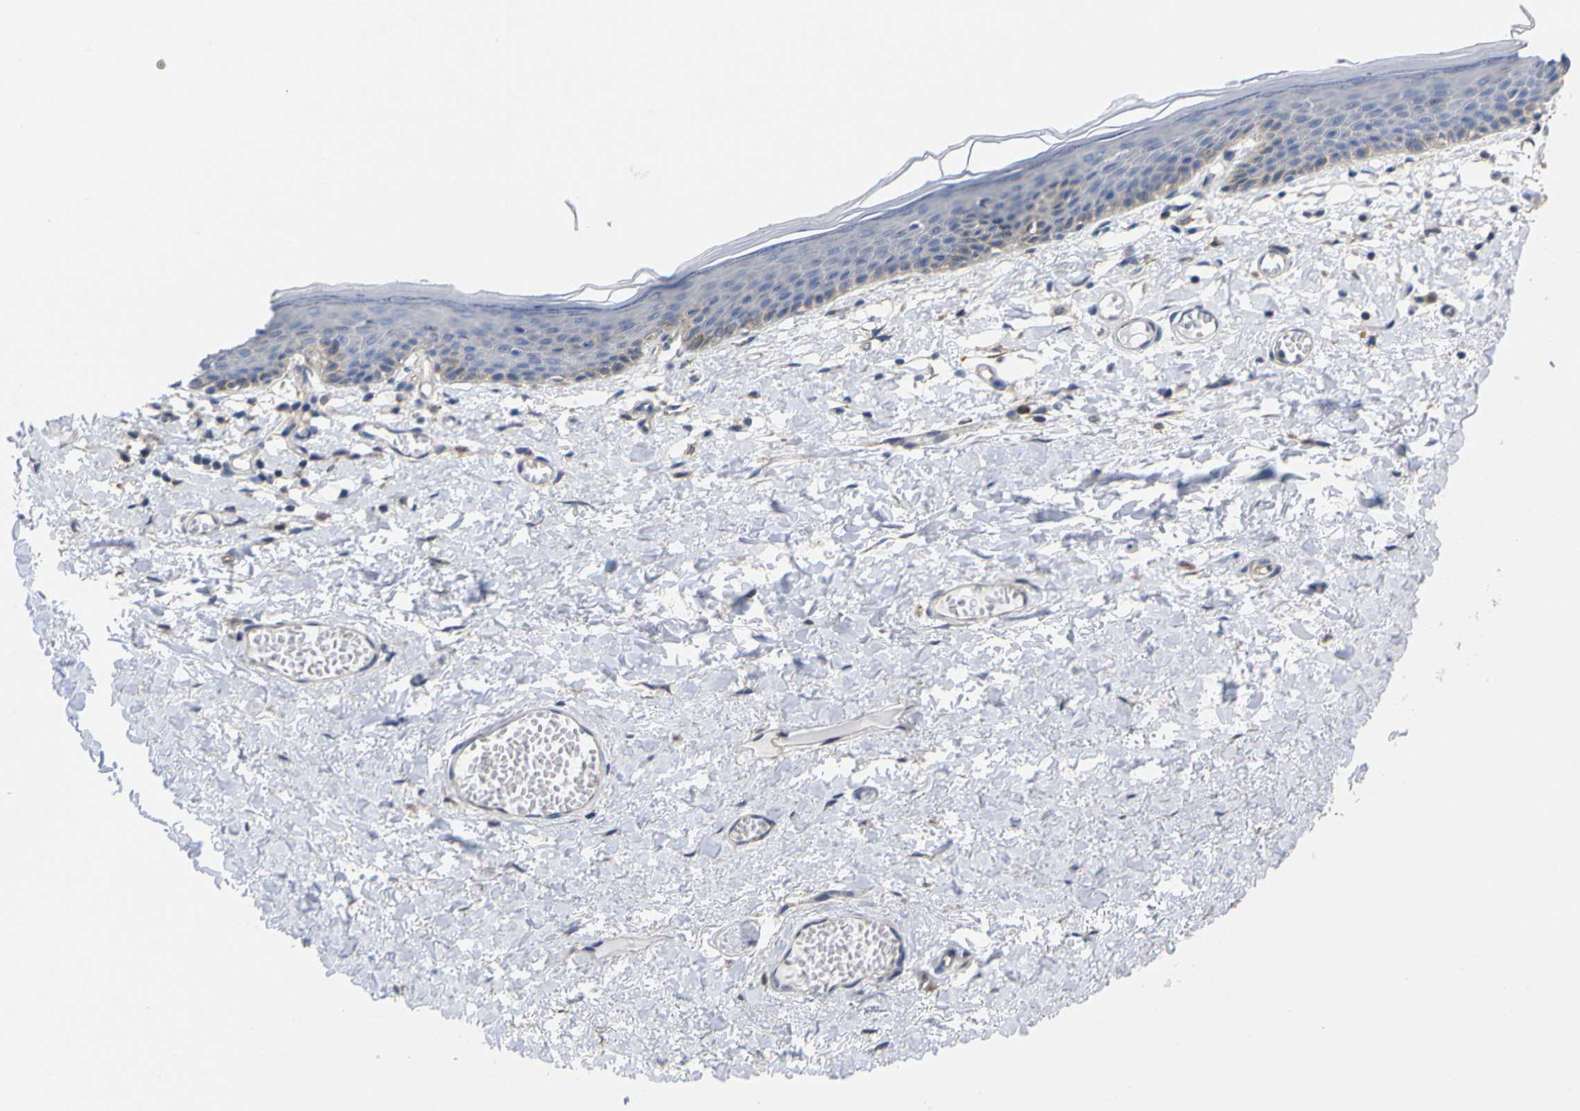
{"staining": {"intensity": "weak", "quantity": "25%-75%", "location": "cytoplasmic/membranous"}, "tissue": "skin", "cell_type": "Epidermal cells", "image_type": "normal", "snomed": [{"axis": "morphology", "description": "Normal tissue, NOS"}, {"axis": "topography", "description": "Vulva"}], "caption": "High-power microscopy captured an immunohistochemistry (IHC) histopathology image of normal skin, revealing weak cytoplasmic/membranous positivity in about 25%-75% of epidermal cells.", "gene": "USH1C", "patient": {"sex": "female", "age": 54}}